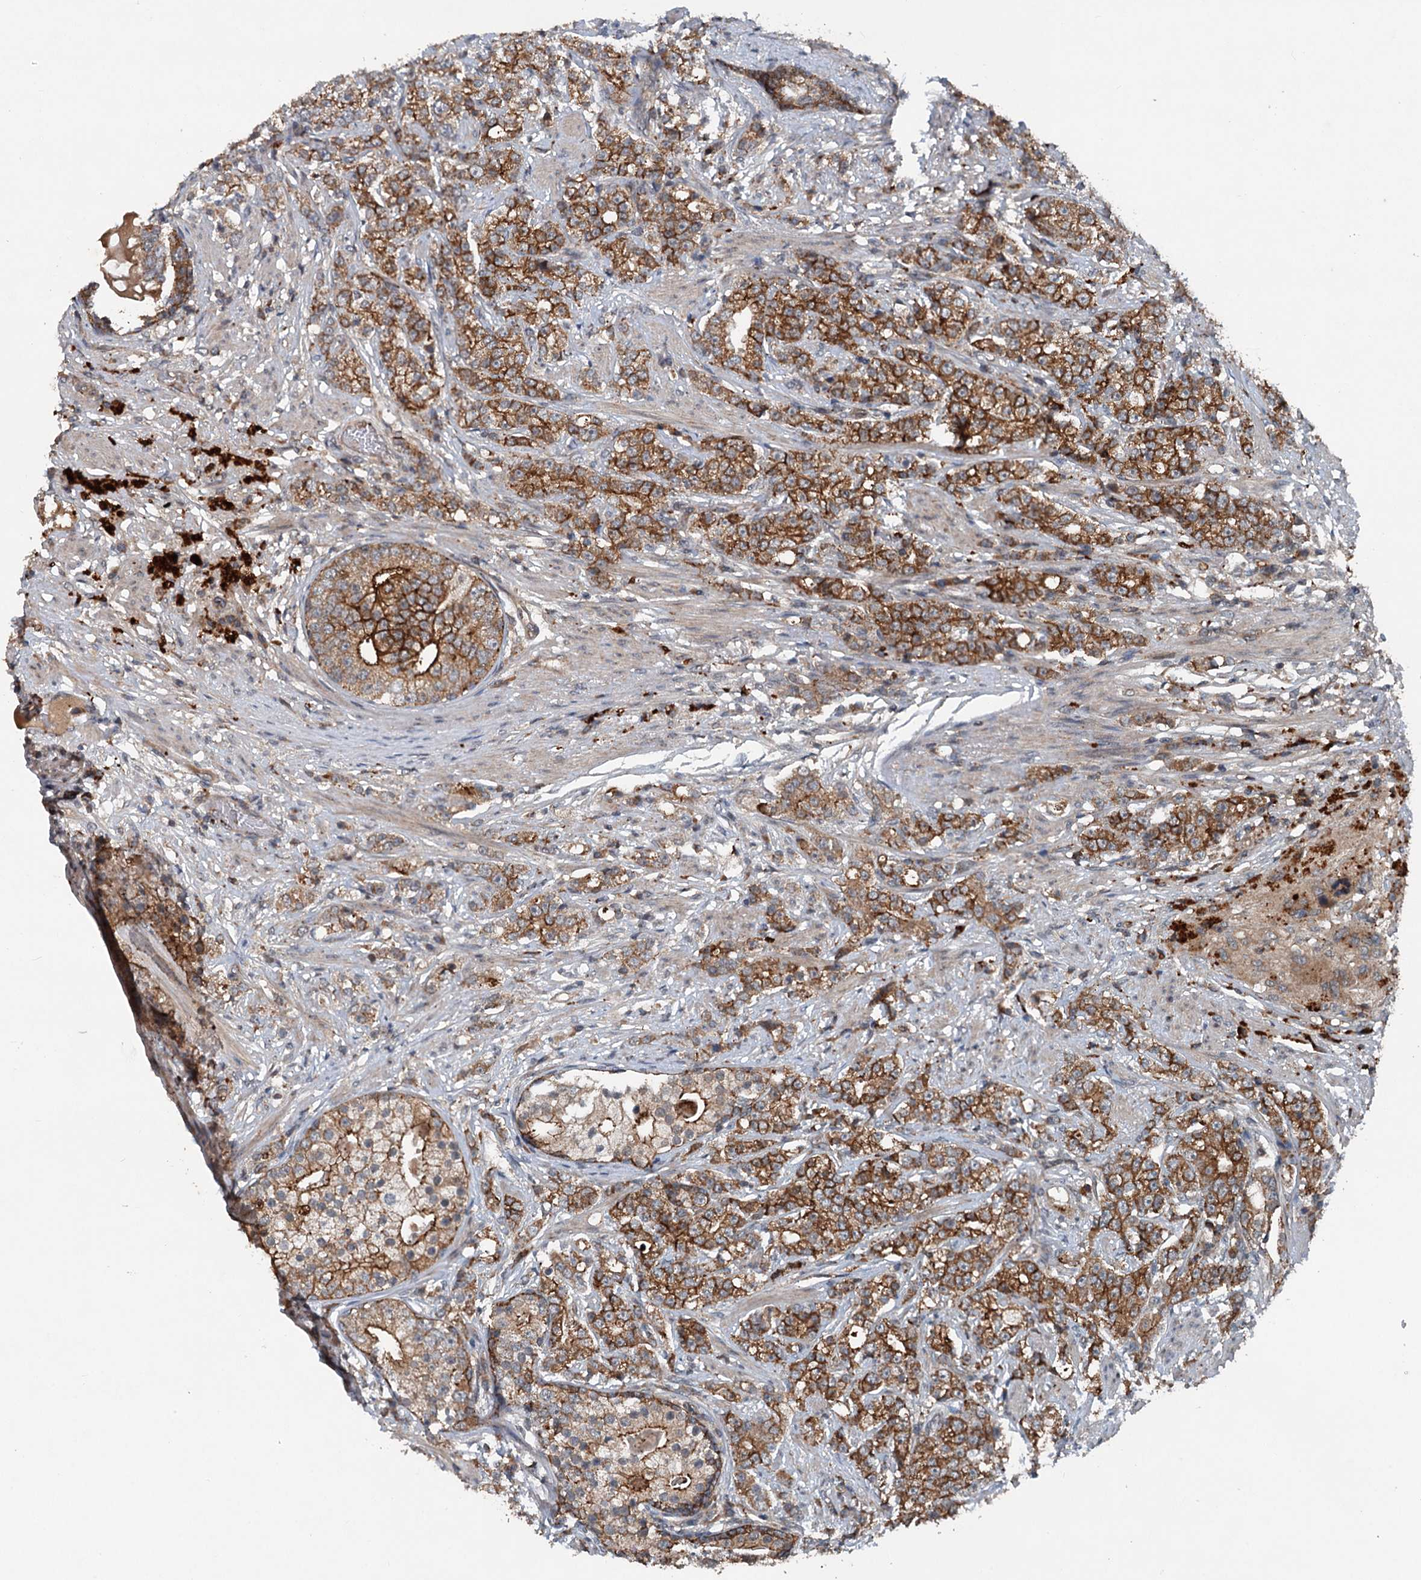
{"staining": {"intensity": "strong", "quantity": "25%-75%", "location": "cytoplasmic/membranous"}, "tissue": "prostate cancer", "cell_type": "Tumor cells", "image_type": "cancer", "snomed": [{"axis": "morphology", "description": "Adenocarcinoma, High grade"}, {"axis": "topography", "description": "Prostate"}], "caption": "Immunohistochemistry of prostate cancer (adenocarcinoma (high-grade)) shows high levels of strong cytoplasmic/membranous expression in about 25%-75% of tumor cells.", "gene": "N4BP2L2", "patient": {"sex": "male", "age": 69}}